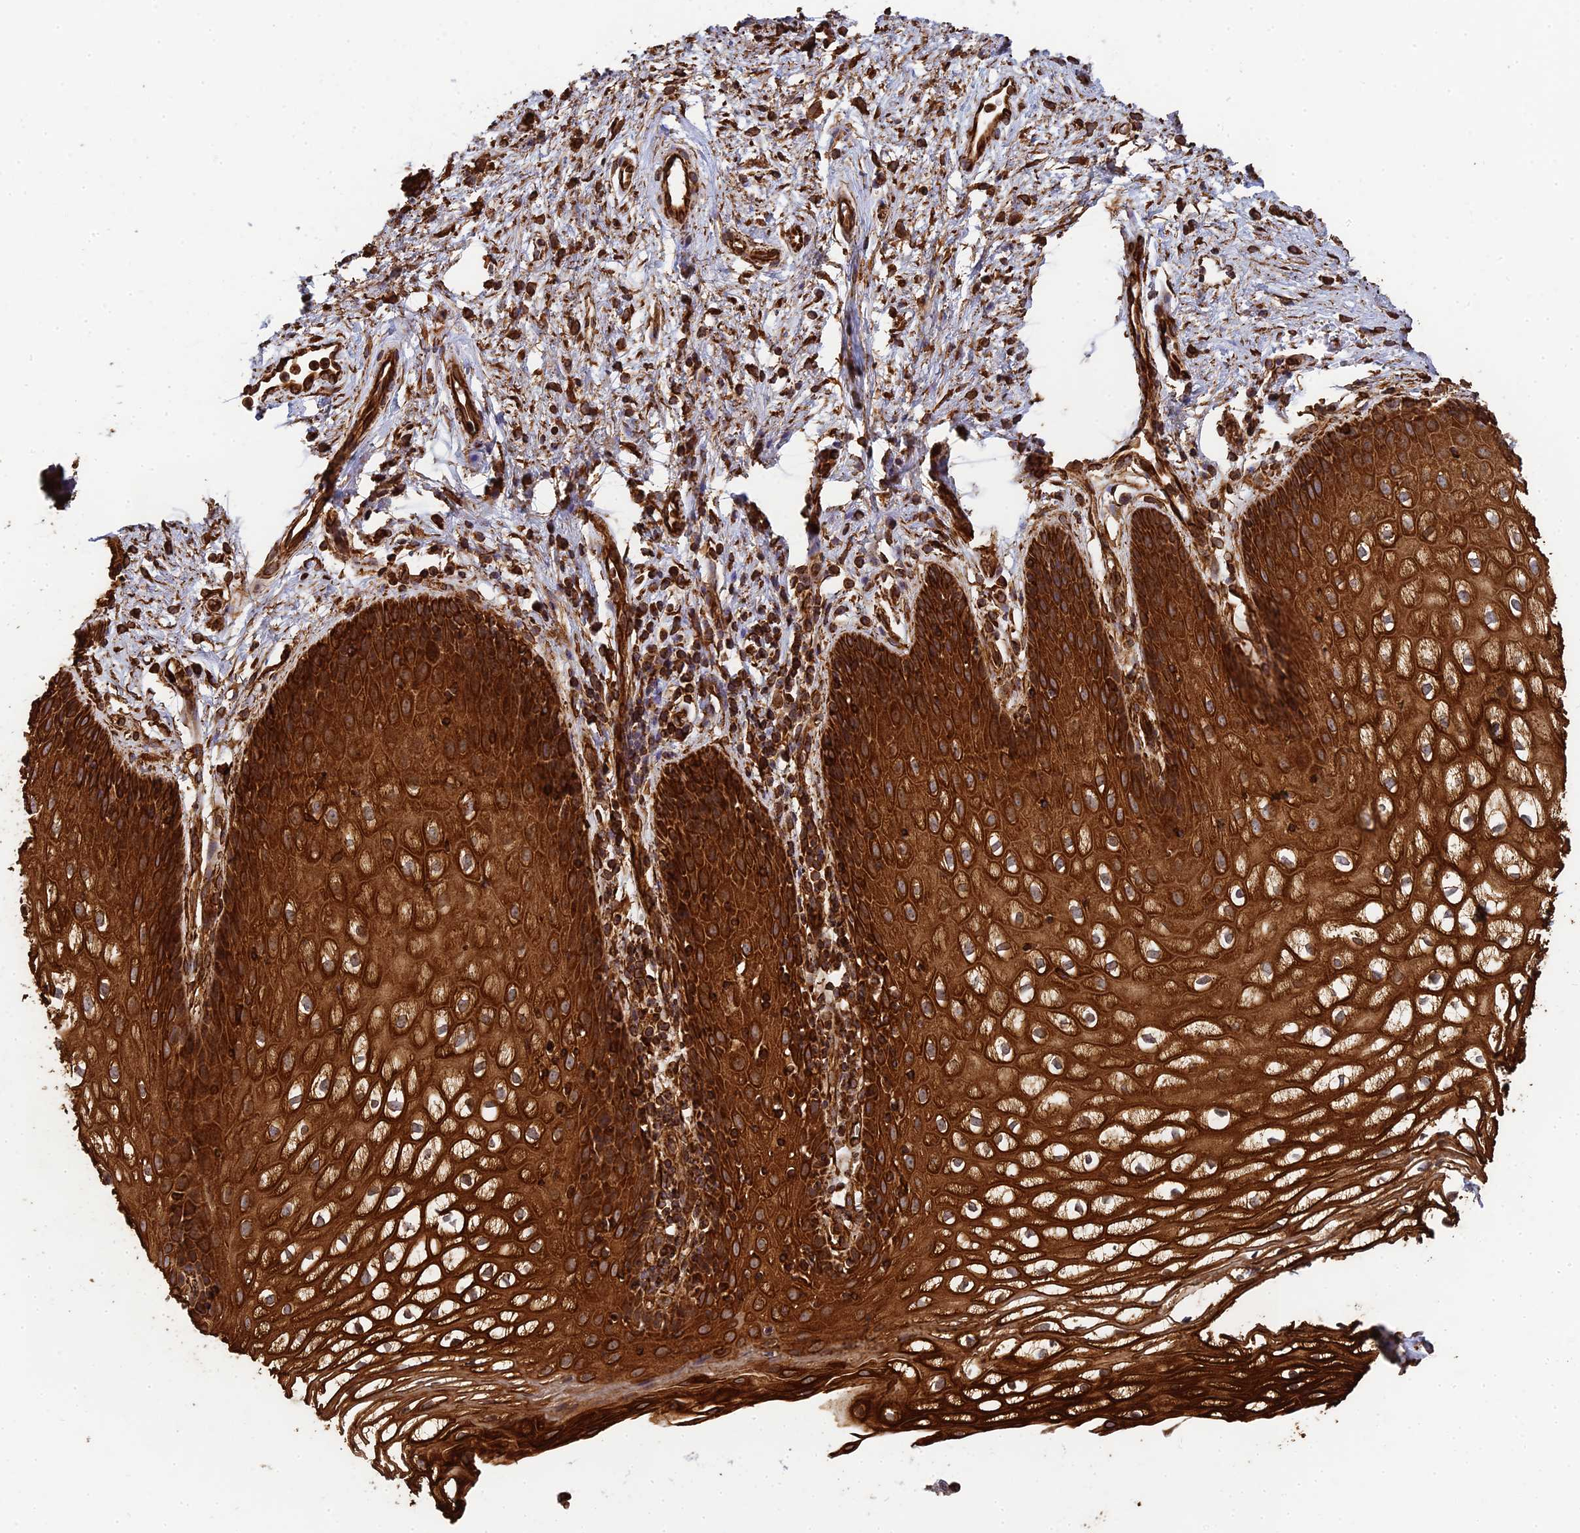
{"staining": {"intensity": "strong", "quantity": ">75%", "location": "cytoplasmic/membranous"}, "tissue": "vagina", "cell_type": "Squamous epithelial cells", "image_type": "normal", "snomed": [{"axis": "morphology", "description": "Normal tissue, NOS"}, {"axis": "topography", "description": "Vagina"}], "caption": "Protein staining of normal vagina exhibits strong cytoplasmic/membranous expression in about >75% of squamous epithelial cells.", "gene": "DSTYK", "patient": {"sex": "female", "age": 34}}